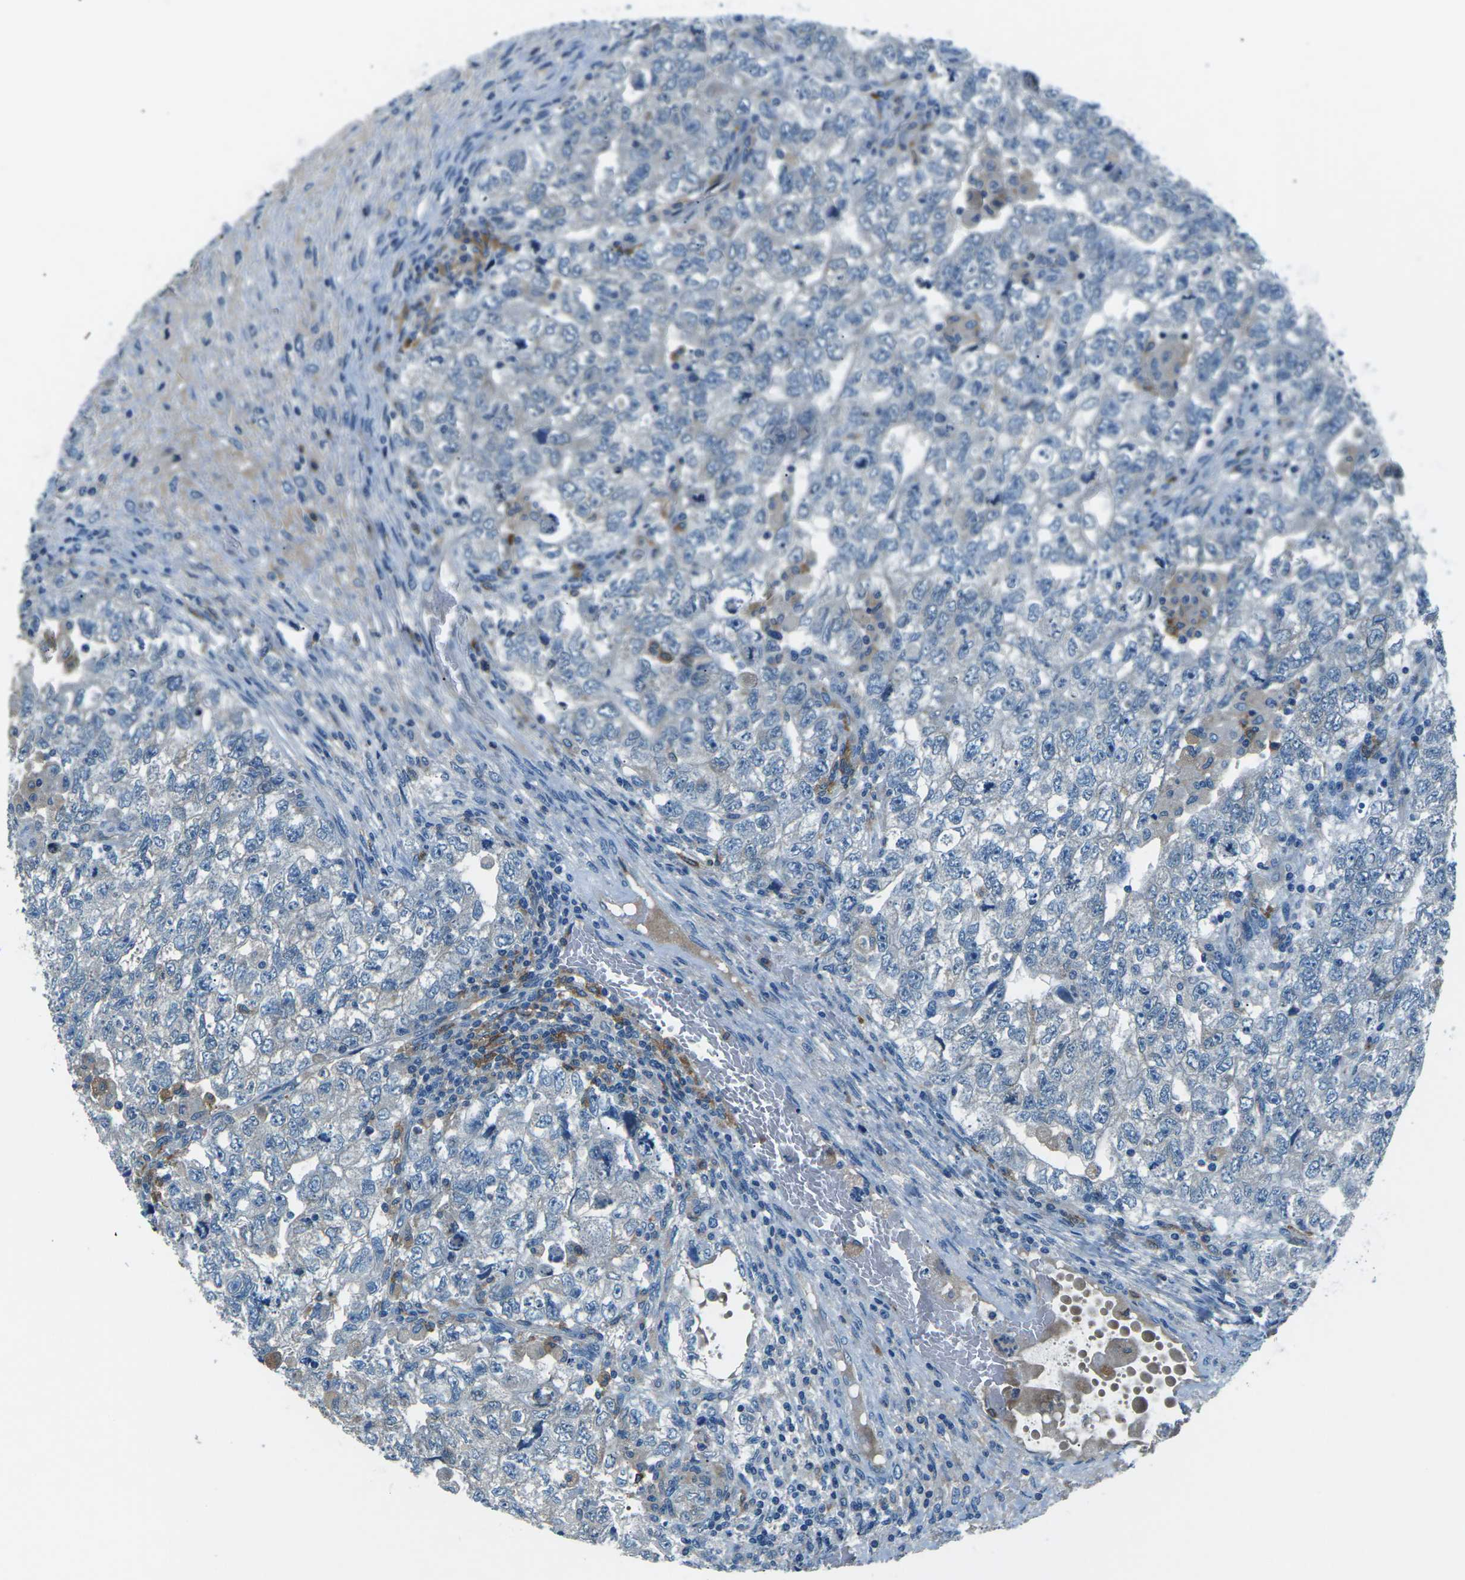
{"staining": {"intensity": "negative", "quantity": "none", "location": "none"}, "tissue": "testis cancer", "cell_type": "Tumor cells", "image_type": "cancer", "snomed": [{"axis": "morphology", "description": "Carcinoma, Embryonal, NOS"}, {"axis": "topography", "description": "Testis"}], "caption": "Human testis embryonal carcinoma stained for a protein using IHC demonstrates no positivity in tumor cells.", "gene": "CD1D", "patient": {"sex": "male", "age": 36}}